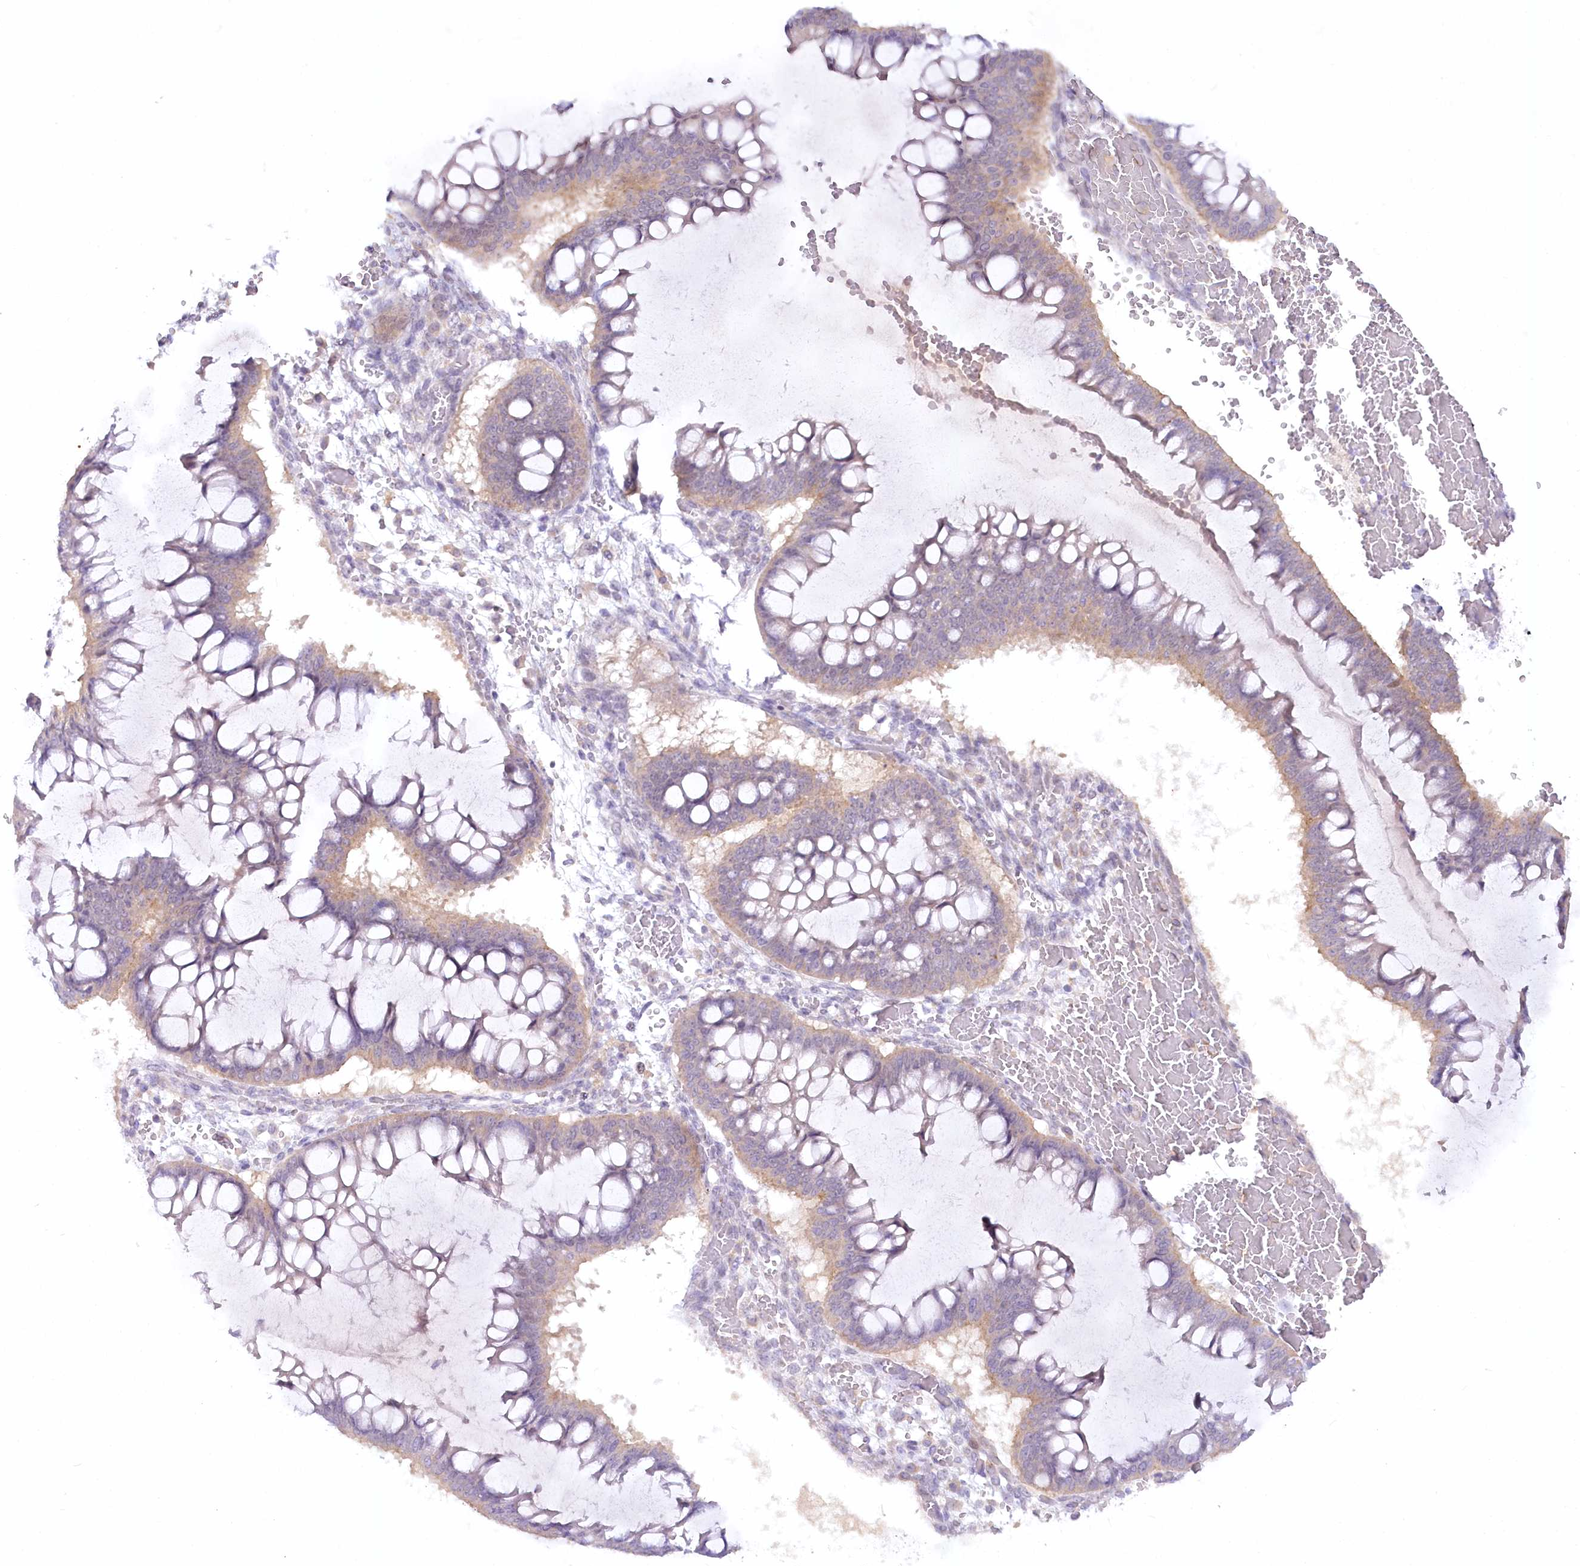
{"staining": {"intensity": "weak", "quantity": "25%-75%", "location": "cytoplasmic/membranous"}, "tissue": "ovarian cancer", "cell_type": "Tumor cells", "image_type": "cancer", "snomed": [{"axis": "morphology", "description": "Cystadenocarcinoma, mucinous, NOS"}, {"axis": "topography", "description": "Ovary"}], "caption": "About 25%-75% of tumor cells in human ovarian cancer reveal weak cytoplasmic/membranous protein positivity as visualized by brown immunohistochemical staining.", "gene": "EFHC2", "patient": {"sex": "female", "age": 73}}